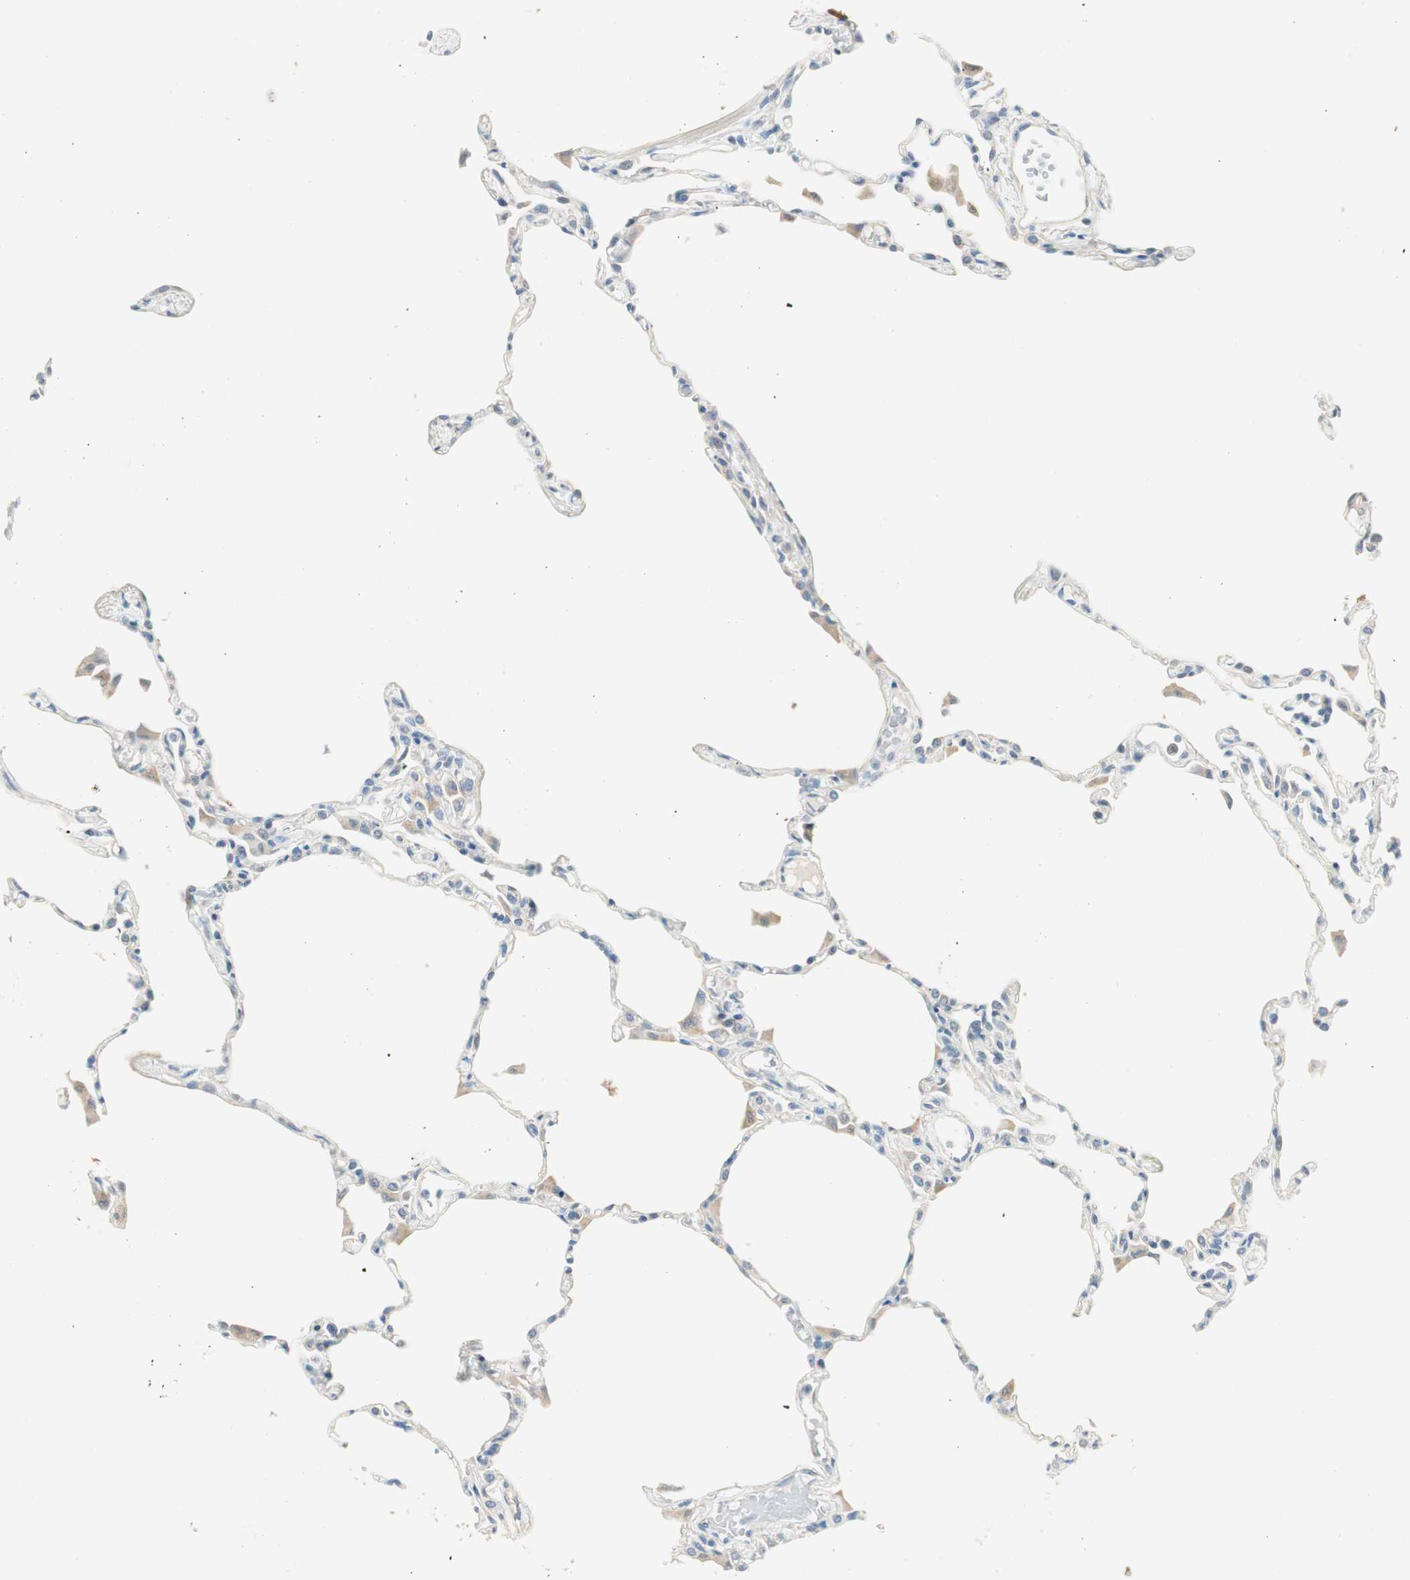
{"staining": {"intensity": "negative", "quantity": "none", "location": "none"}, "tissue": "lung", "cell_type": "Alveolar cells", "image_type": "normal", "snomed": [{"axis": "morphology", "description": "Normal tissue, NOS"}, {"axis": "topography", "description": "Lung"}], "caption": "Immunohistochemistry of benign human lung exhibits no staining in alveolar cells.", "gene": "GNAO1", "patient": {"sex": "female", "age": 49}}